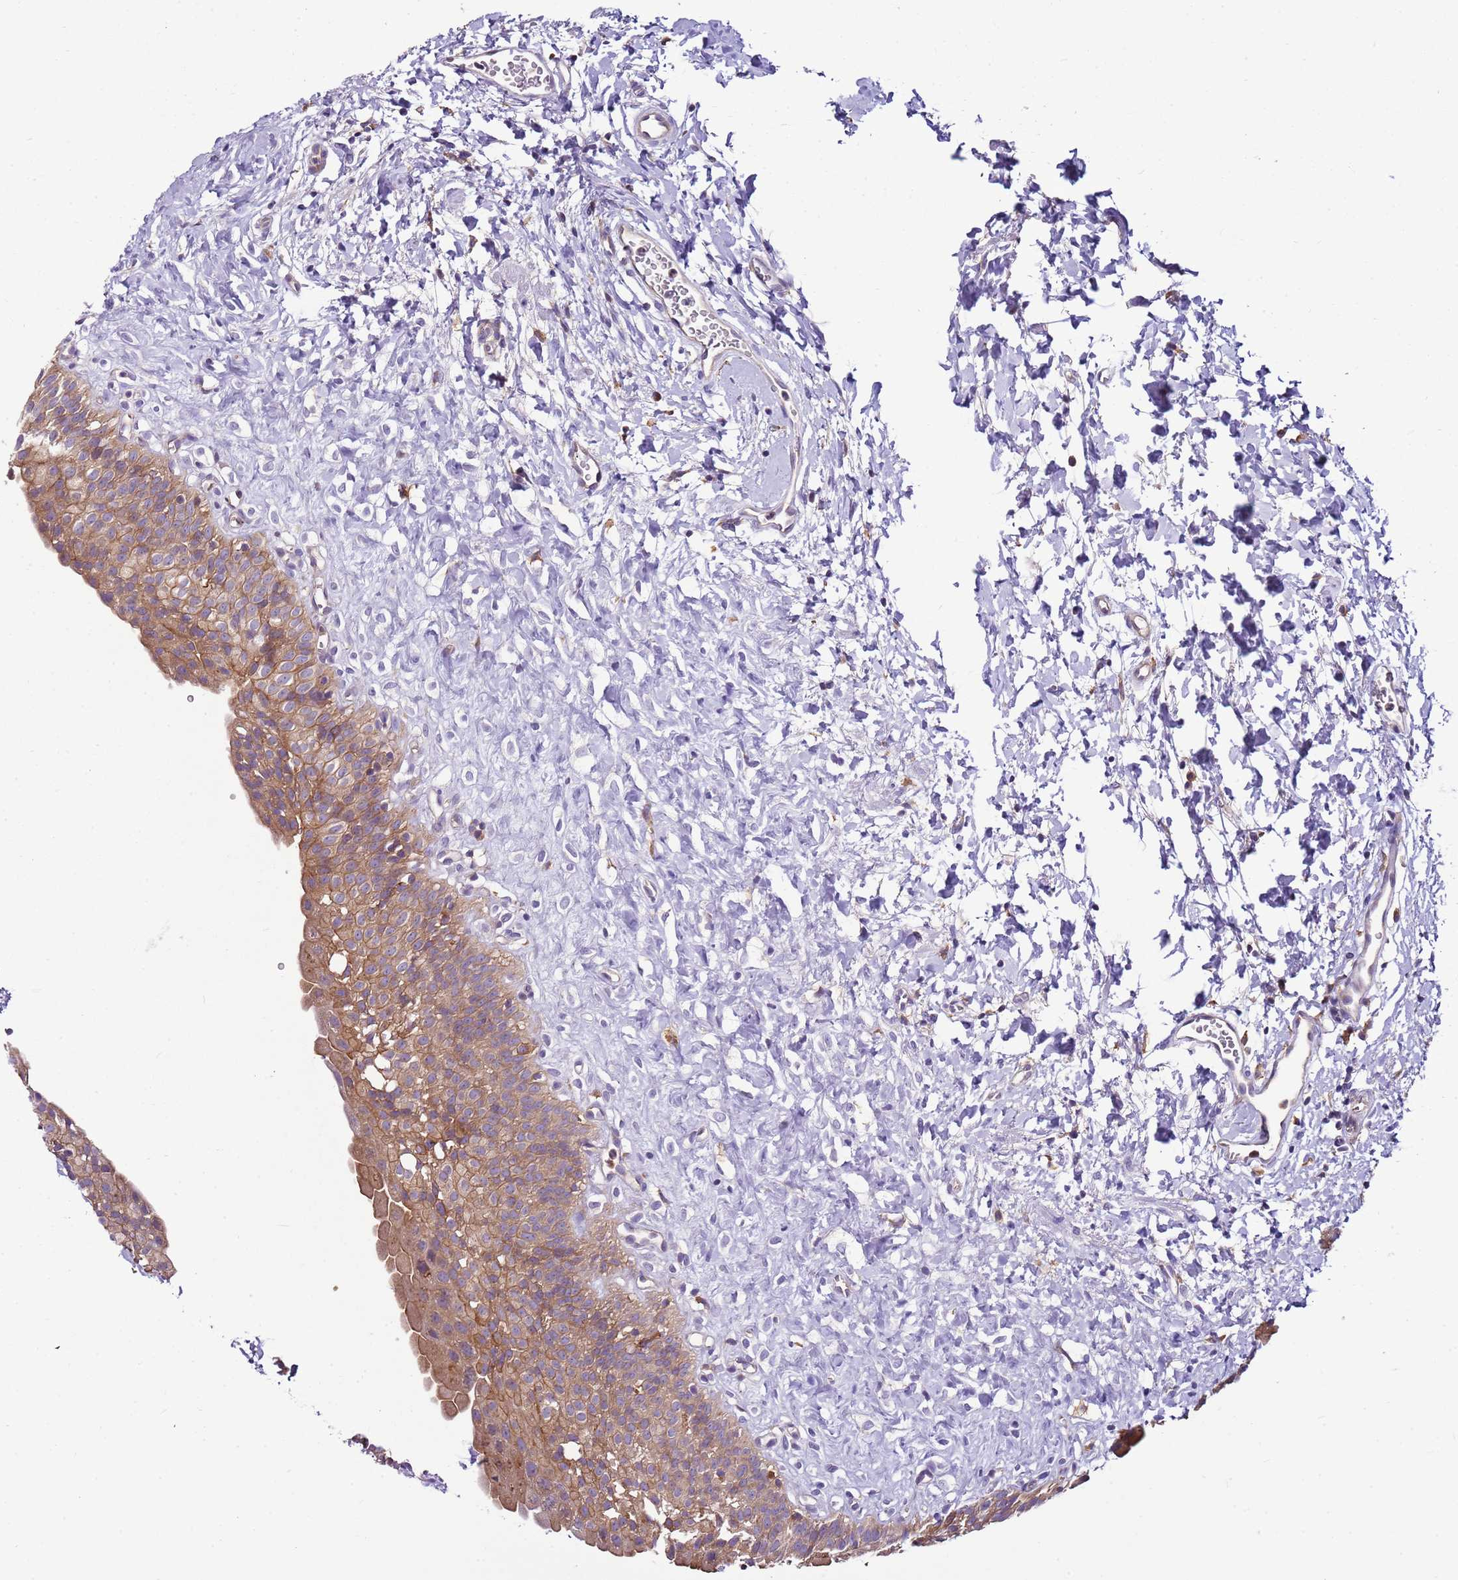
{"staining": {"intensity": "moderate", "quantity": ">75%", "location": "cytoplasmic/membranous"}, "tissue": "urinary bladder", "cell_type": "Urothelial cells", "image_type": "normal", "snomed": [{"axis": "morphology", "description": "Normal tissue, NOS"}, {"axis": "topography", "description": "Urinary bladder"}], "caption": "Protein staining by immunohistochemistry (IHC) demonstrates moderate cytoplasmic/membranous positivity in approximately >75% of urothelial cells in benign urinary bladder.", "gene": "ATXN2L", "patient": {"sex": "male", "age": 51}}